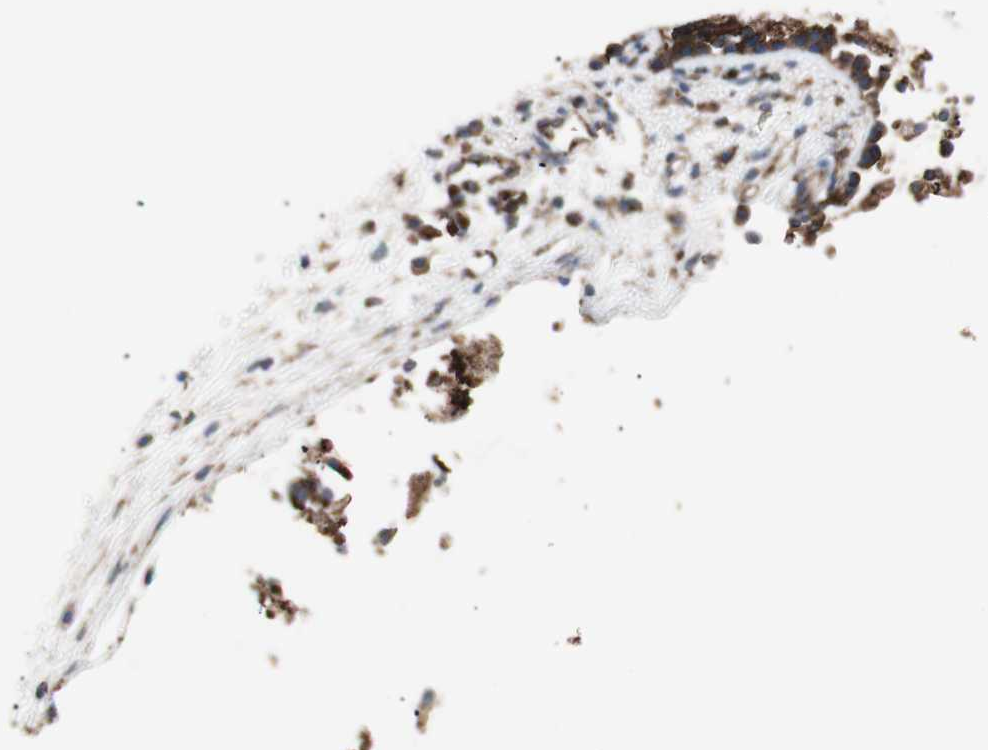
{"staining": {"intensity": "strong", "quantity": ">75%", "location": "cytoplasmic/membranous"}, "tissue": "nasopharynx", "cell_type": "Respiratory epithelial cells", "image_type": "normal", "snomed": [{"axis": "morphology", "description": "Normal tissue, NOS"}, {"axis": "topography", "description": "Nasopharynx"}], "caption": "Immunohistochemistry (IHC) histopathology image of normal nasopharynx: nasopharynx stained using immunohistochemistry reveals high levels of strong protein expression localized specifically in the cytoplasmic/membranous of respiratory epithelial cells, appearing as a cytoplasmic/membranous brown color.", "gene": "FLOT2", "patient": {"sex": "male", "age": 21}}